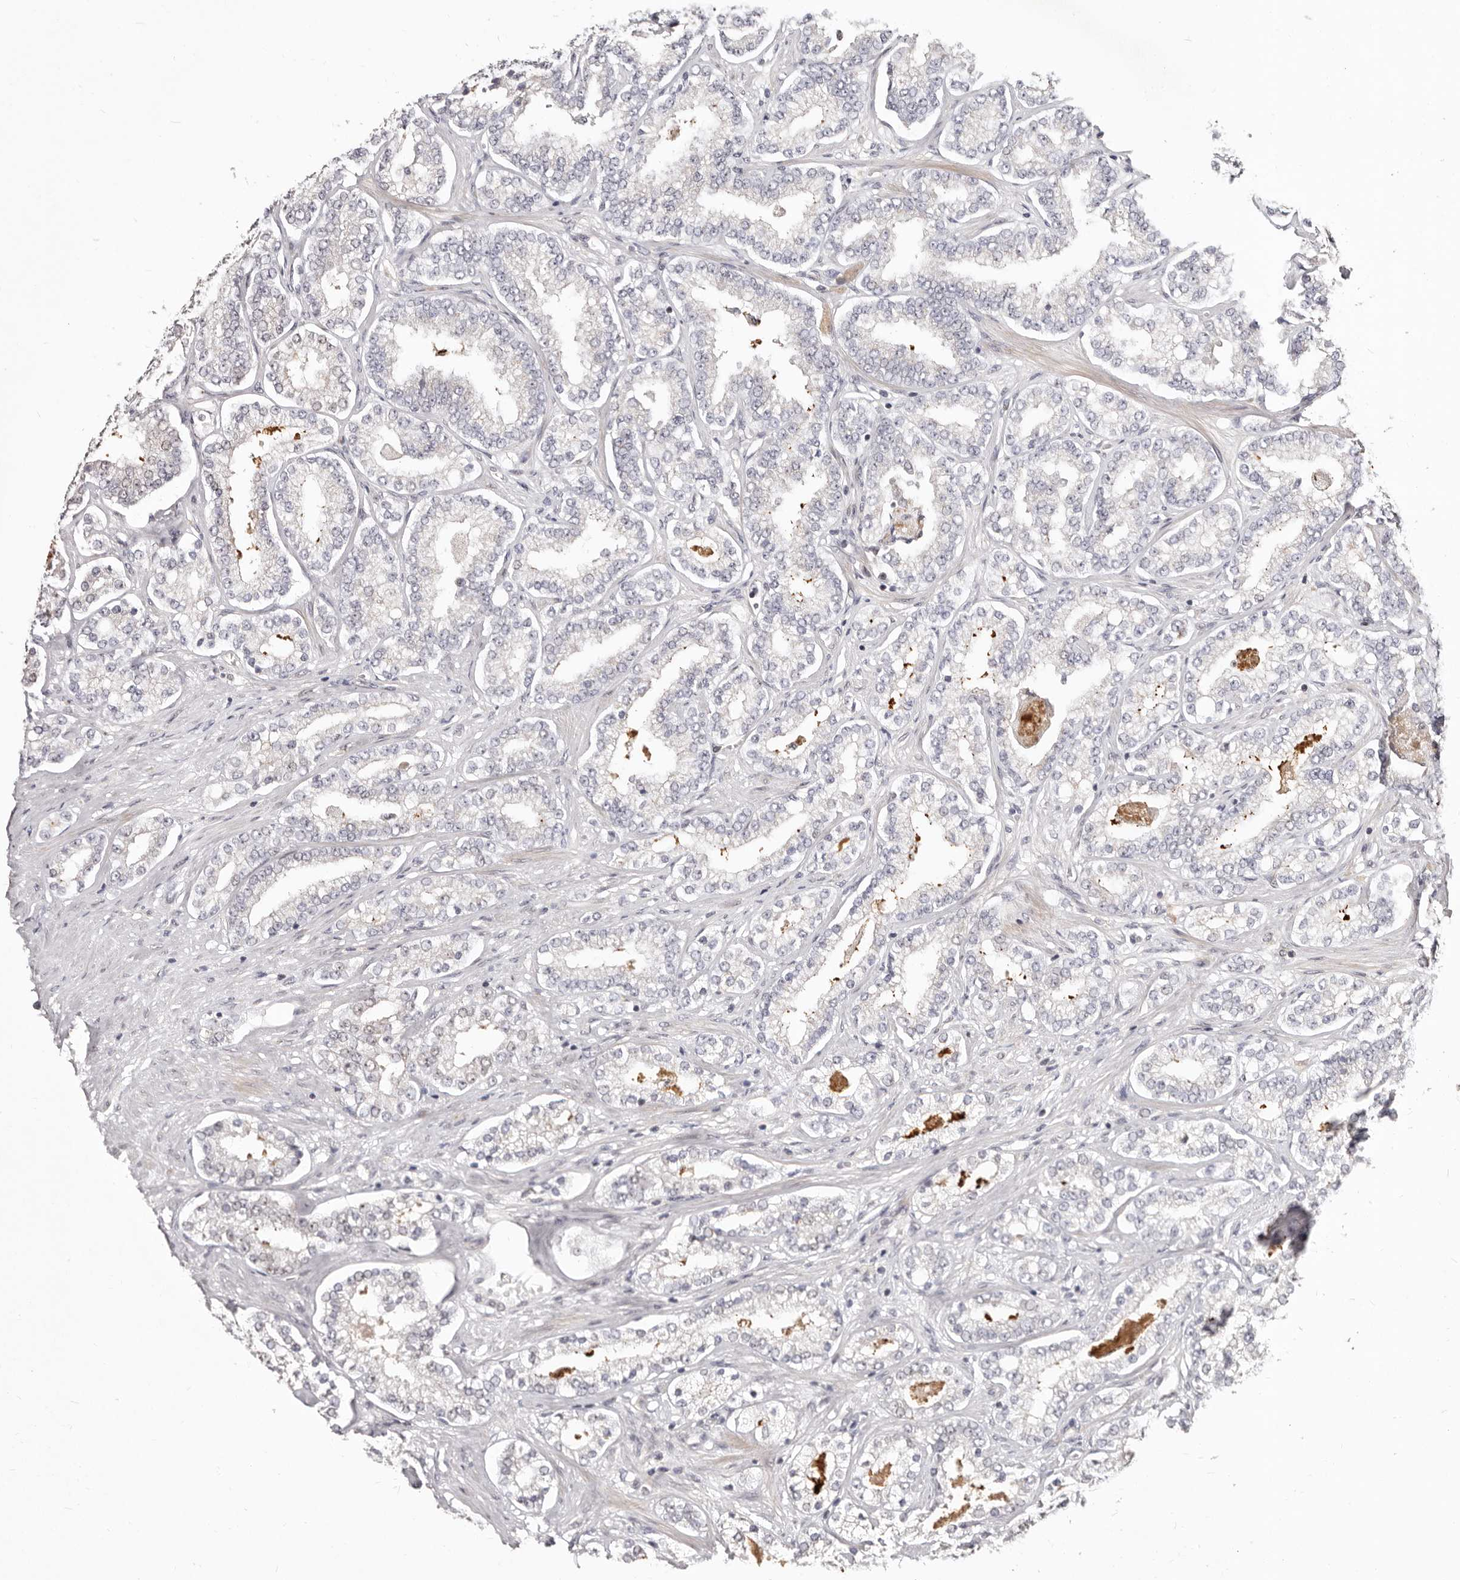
{"staining": {"intensity": "negative", "quantity": "none", "location": "none"}, "tissue": "prostate cancer", "cell_type": "Tumor cells", "image_type": "cancer", "snomed": [{"axis": "morphology", "description": "Normal tissue, NOS"}, {"axis": "morphology", "description": "Adenocarcinoma, High grade"}, {"axis": "topography", "description": "Prostate"}], "caption": "This photomicrograph is of prostate adenocarcinoma (high-grade) stained with IHC to label a protein in brown with the nuclei are counter-stained blue. There is no positivity in tumor cells.", "gene": "SRCAP", "patient": {"sex": "male", "age": 83}}